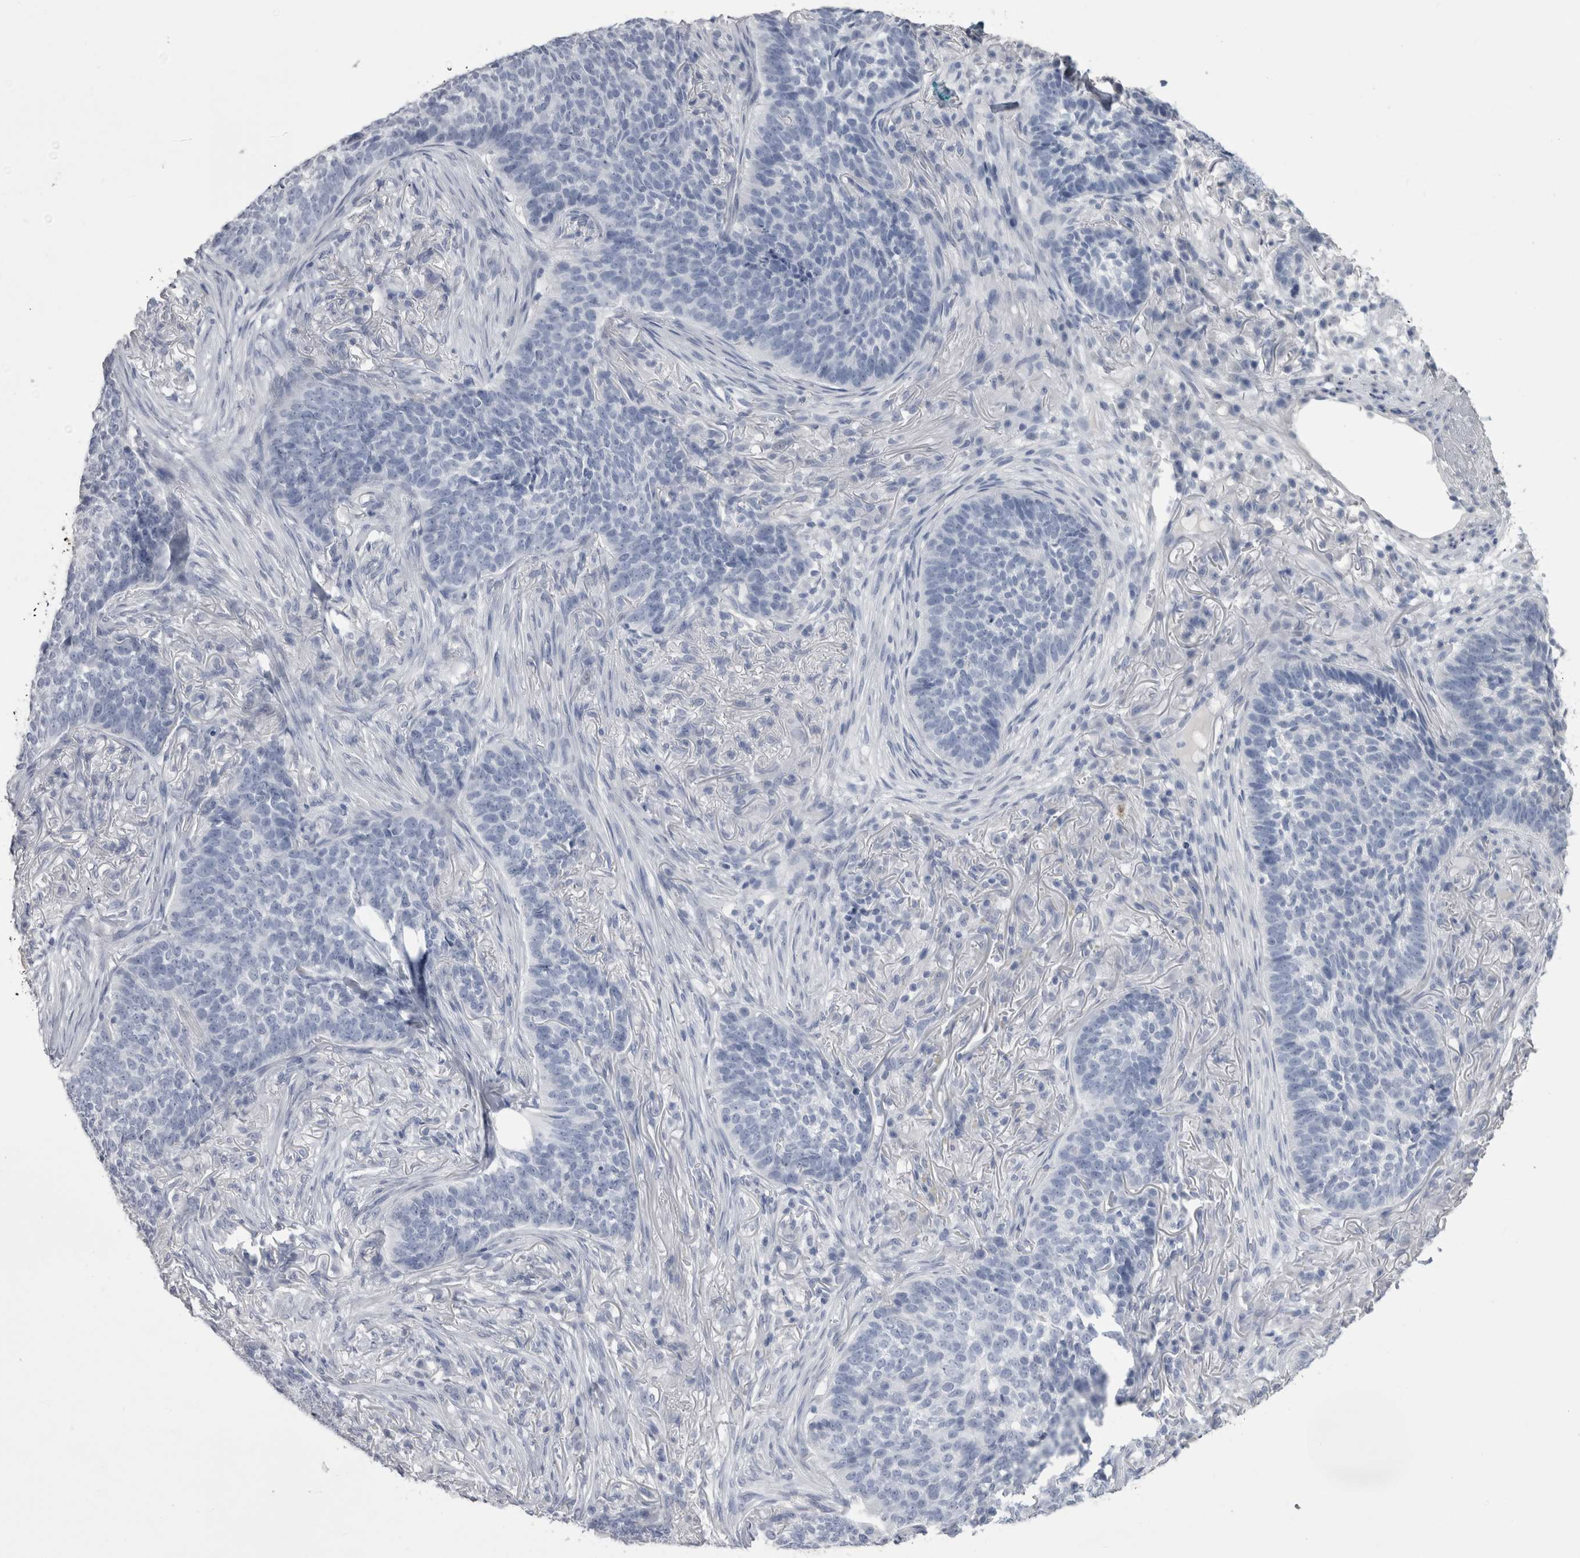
{"staining": {"intensity": "negative", "quantity": "none", "location": "none"}, "tissue": "skin cancer", "cell_type": "Tumor cells", "image_type": "cancer", "snomed": [{"axis": "morphology", "description": "Basal cell carcinoma"}, {"axis": "topography", "description": "Skin"}], "caption": "Immunohistochemistry (IHC) micrograph of skin cancer (basal cell carcinoma) stained for a protein (brown), which reveals no positivity in tumor cells.", "gene": "PTH", "patient": {"sex": "male", "age": 85}}